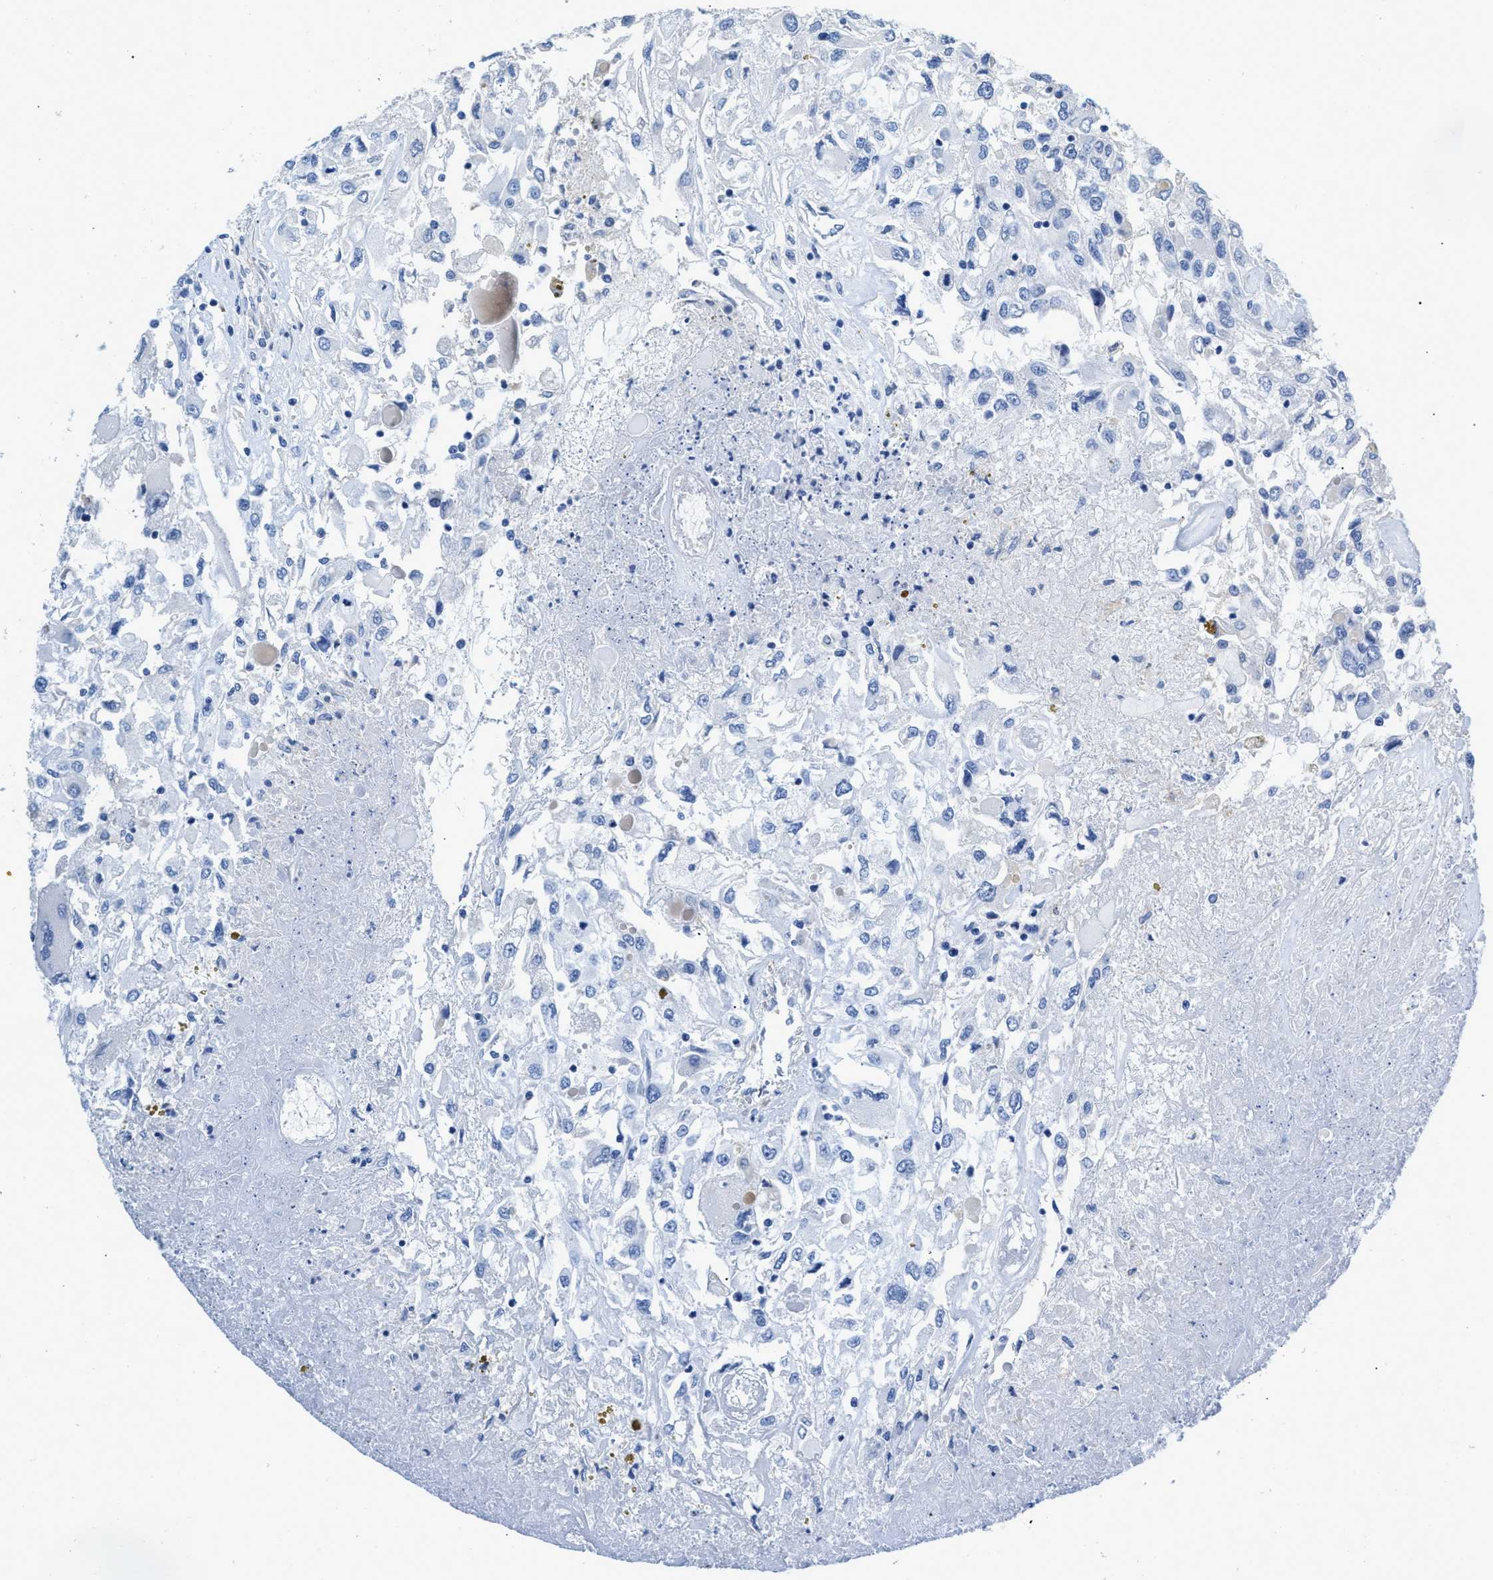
{"staining": {"intensity": "negative", "quantity": "none", "location": "none"}, "tissue": "renal cancer", "cell_type": "Tumor cells", "image_type": "cancer", "snomed": [{"axis": "morphology", "description": "Adenocarcinoma, NOS"}, {"axis": "topography", "description": "Kidney"}], "caption": "An image of renal cancer stained for a protein shows no brown staining in tumor cells.", "gene": "SLFN13", "patient": {"sex": "female", "age": 52}}